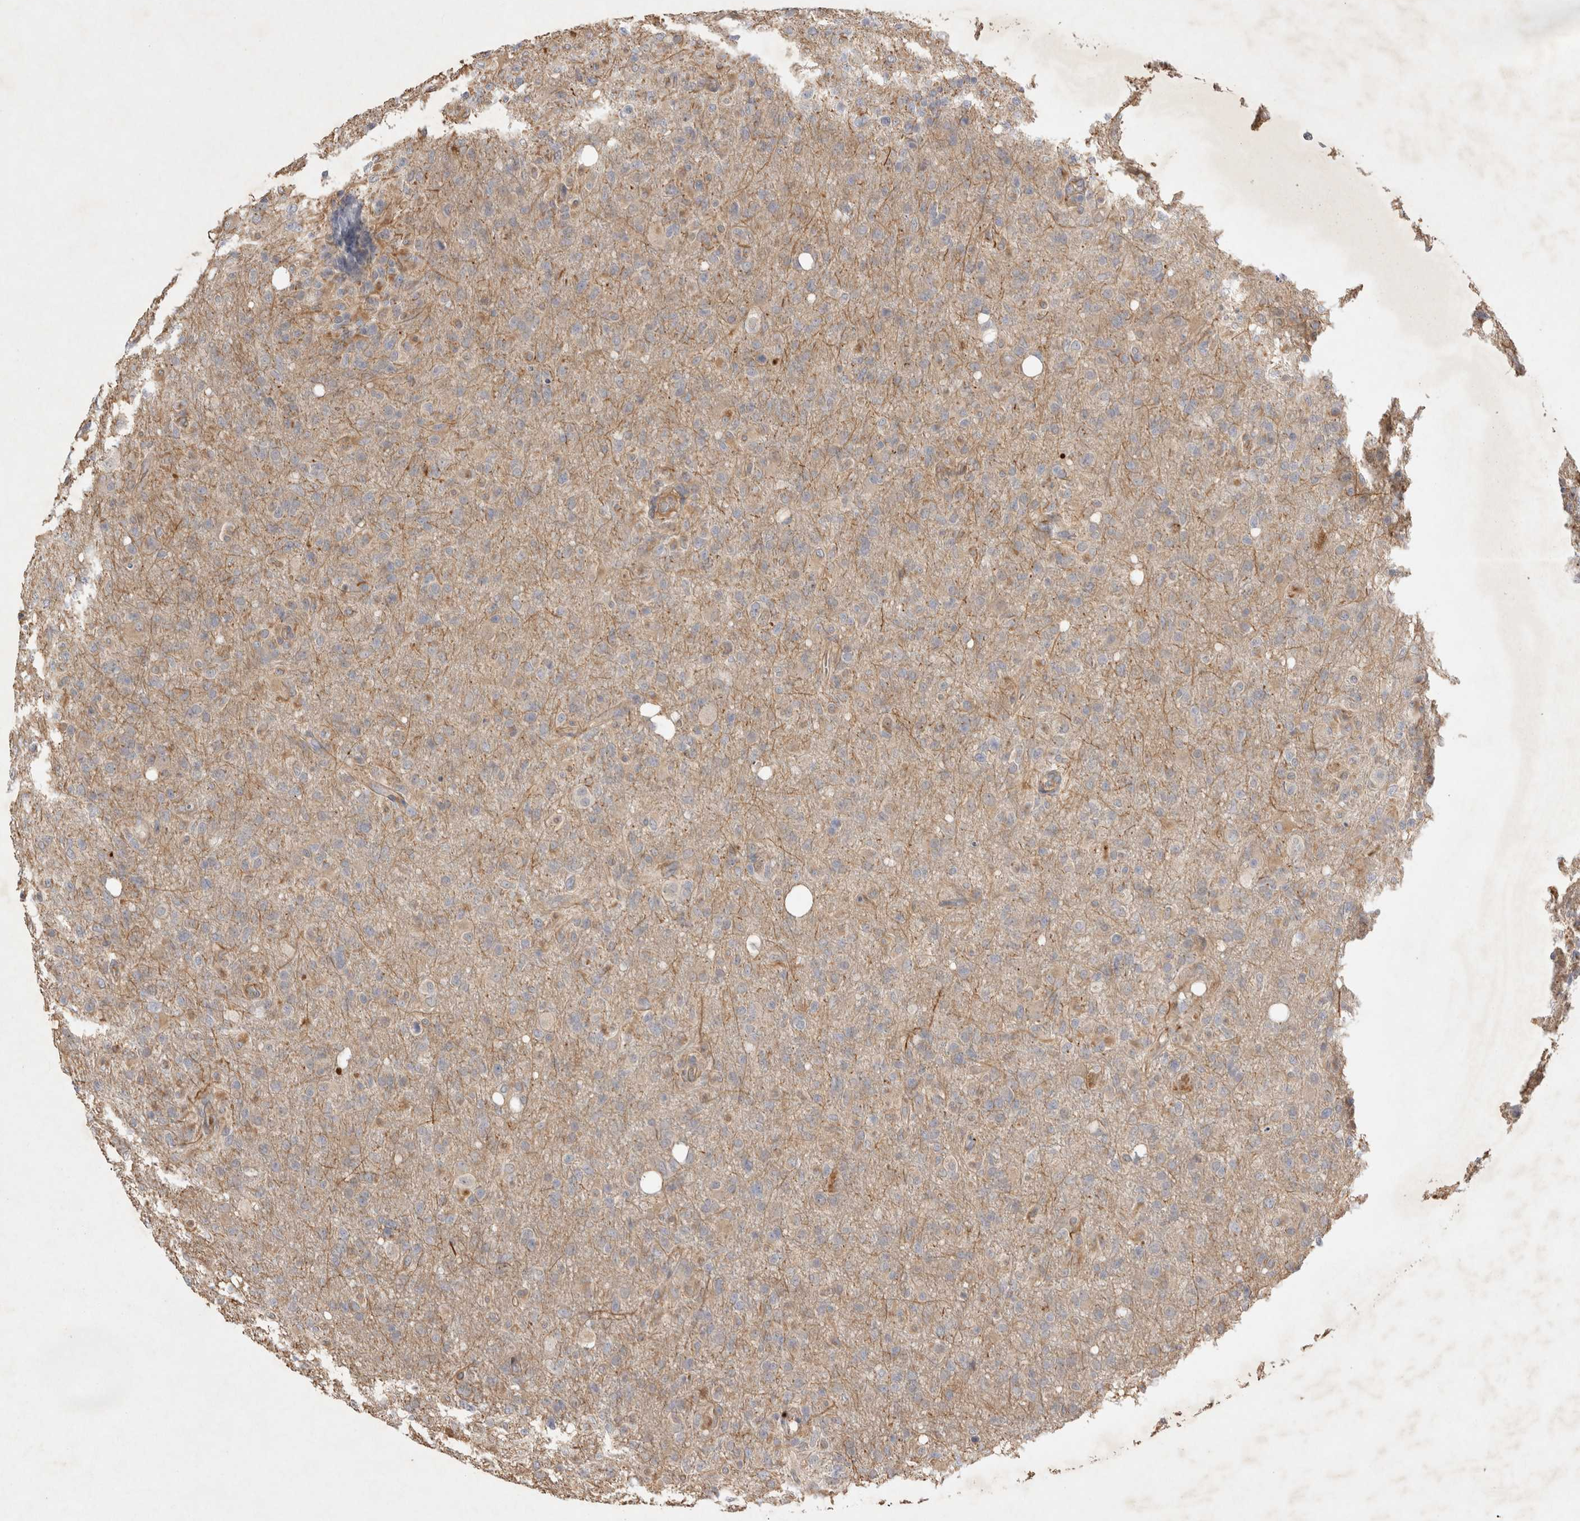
{"staining": {"intensity": "weak", "quantity": "<25%", "location": "cytoplasmic/membranous"}, "tissue": "glioma", "cell_type": "Tumor cells", "image_type": "cancer", "snomed": [{"axis": "morphology", "description": "Glioma, malignant, High grade"}, {"axis": "topography", "description": "Brain"}], "caption": "Glioma stained for a protein using immunohistochemistry shows no positivity tumor cells.", "gene": "NMU", "patient": {"sex": "female", "age": 57}}